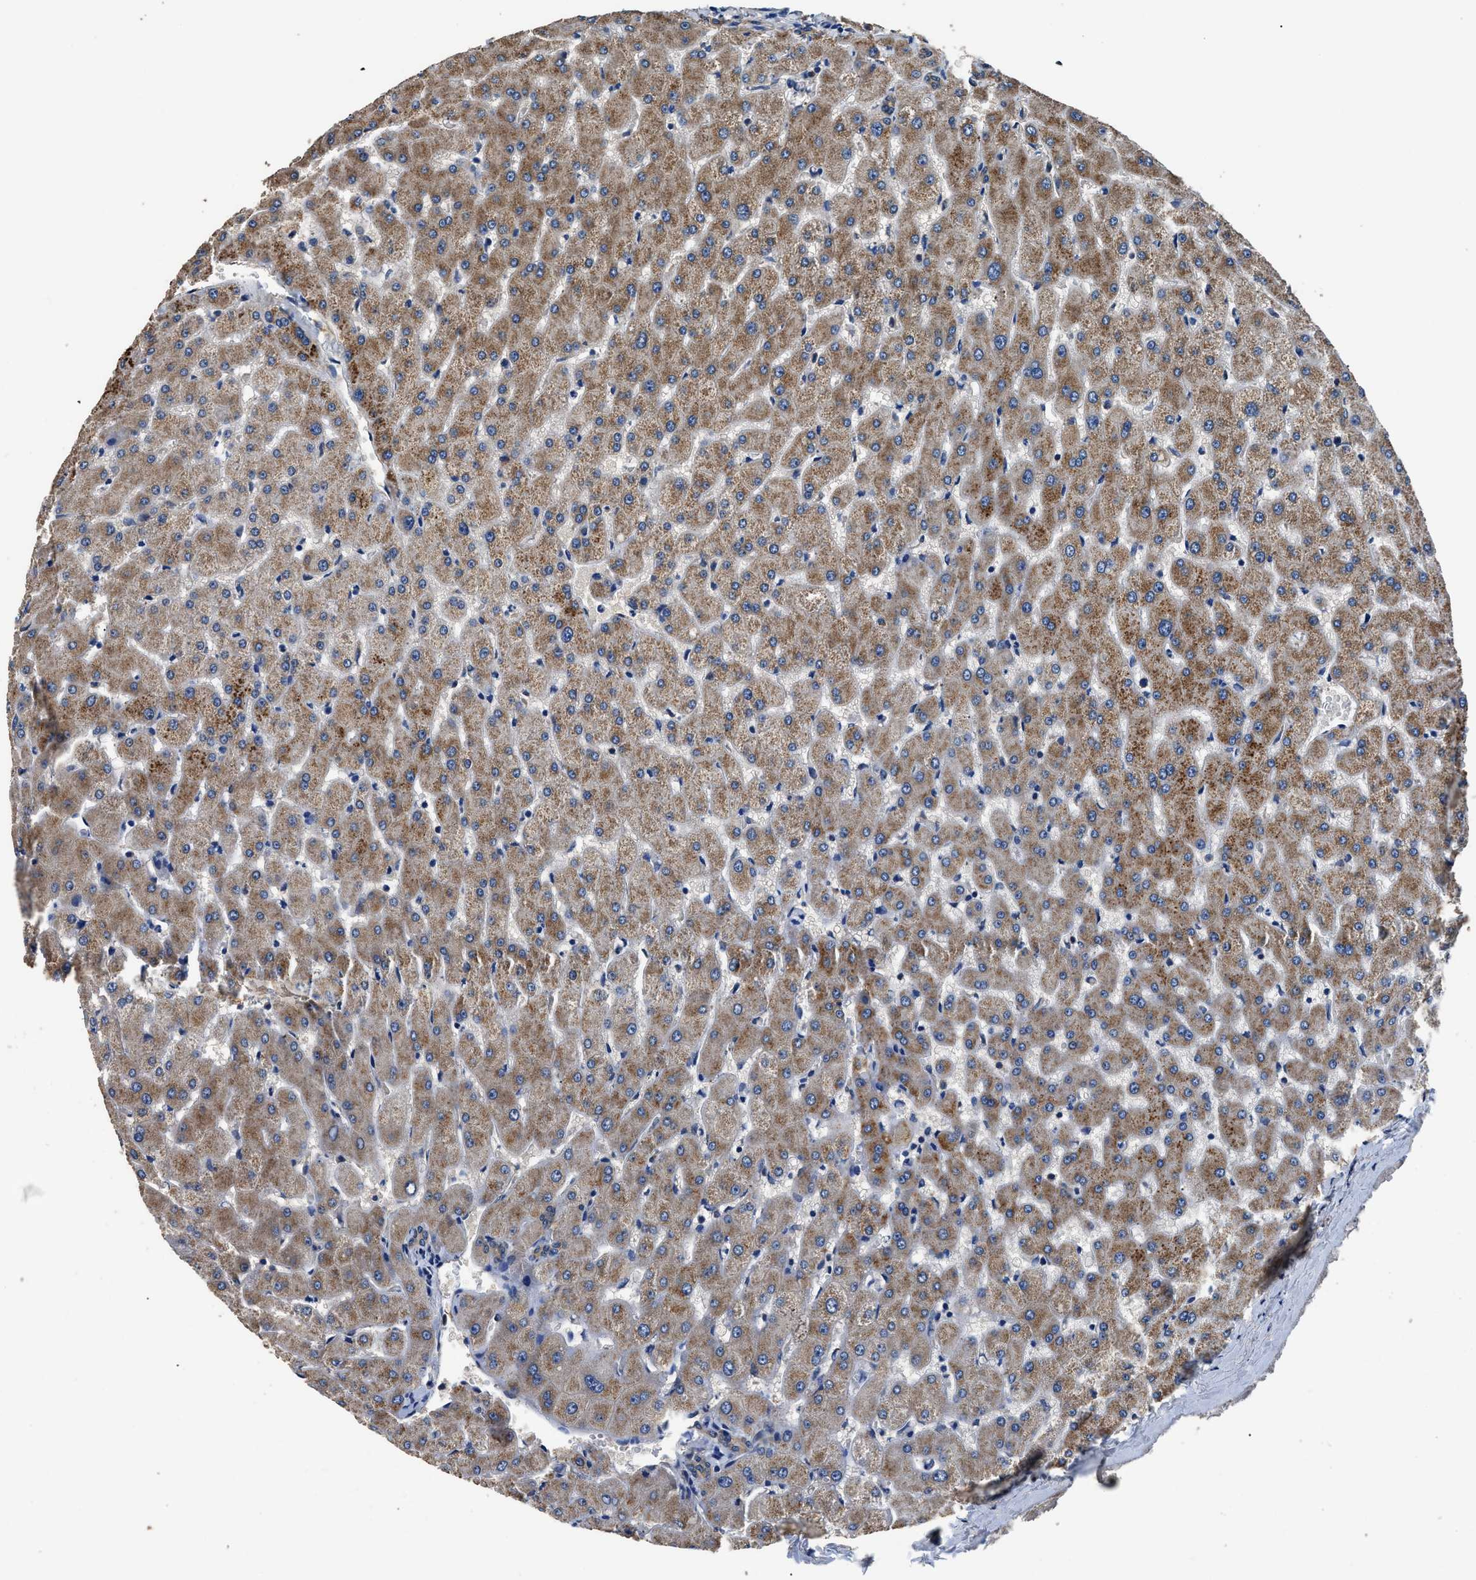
{"staining": {"intensity": "weak", "quantity": ">75%", "location": "cytoplasmic/membranous"}, "tissue": "liver", "cell_type": "Cholangiocytes", "image_type": "normal", "snomed": [{"axis": "morphology", "description": "Normal tissue, NOS"}, {"axis": "topography", "description": "Liver"}], "caption": "The histopathology image exhibits immunohistochemical staining of benign liver. There is weak cytoplasmic/membranous expression is appreciated in approximately >75% of cholangiocytes.", "gene": "DHRS7B", "patient": {"sex": "female", "age": 63}}